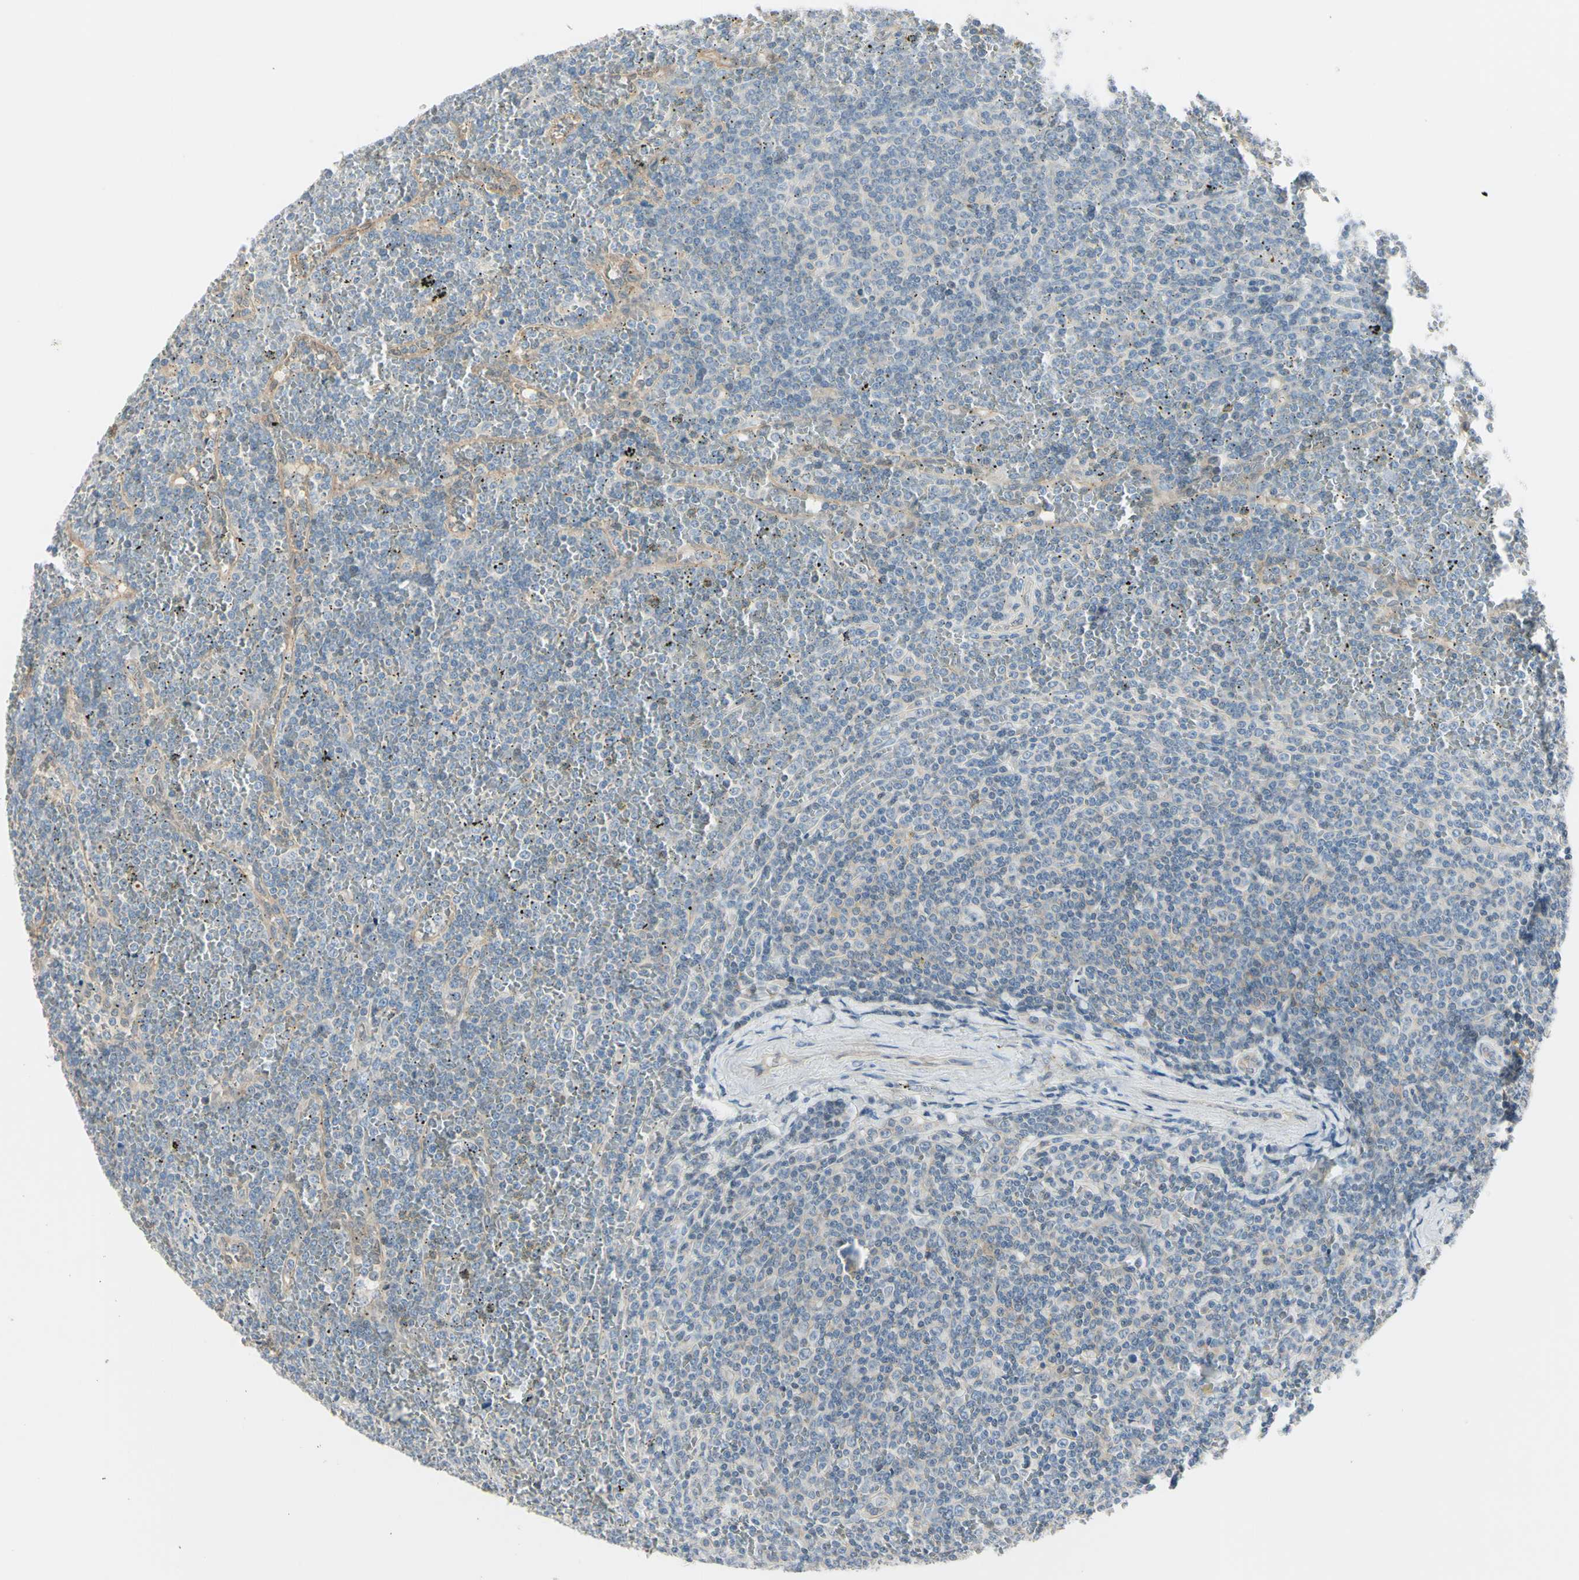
{"staining": {"intensity": "negative", "quantity": "none", "location": "none"}, "tissue": "lymphoma", "cell_type": "Tumor cells", "image_type": "cancer", "snomed": [{"axis": "morphology", "description": "Malignant lymphoma, non-Hodgkin's type, Low grade"}, {"axis": "topography", "description": "Spleen"}], "caption": "Histopathology image shows no significant protein staining in tumor cells of malignant lymphoma, non-Hodgkin's type (low-grade). Brightfield microscopy of IHC stained with DAB (brown) and hematoxylin (blue), captured at high magnification.", "gene": "ASB9", "patient": {"sex": "female", "age": 19}}